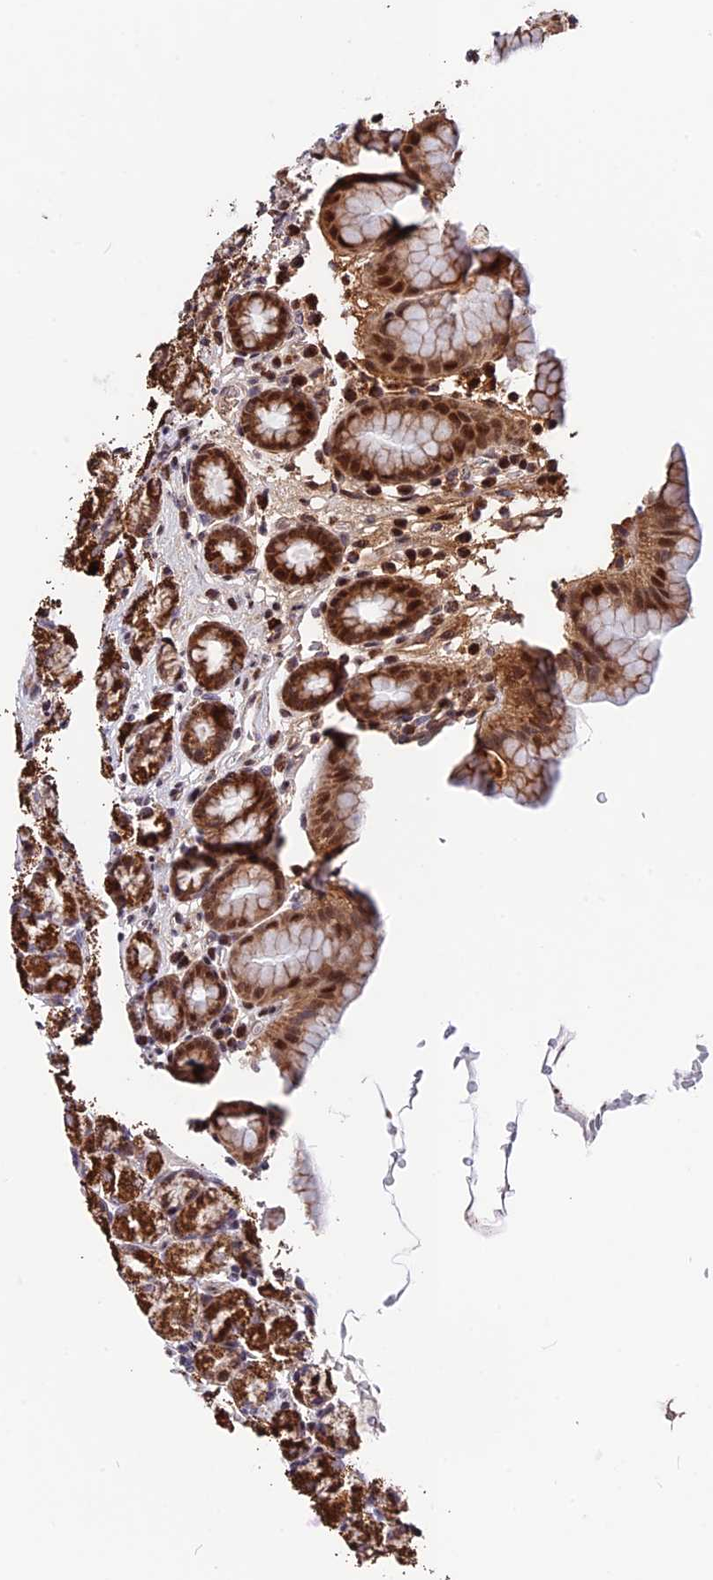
{"staining": {"intensity": "strong", "quantity": ">75%", "location": "cytoplasmic/membranous,nuclear"}, "tissue": "stomach", "cell_type": "Glandular cells", "image_type": "normal", "snomed": [{"axis": "morphology", "description": "Normal tissue, NOS"}, {"axis": "topography", "description": "Stomach, upper"}, {"axis": "topography", "description": "Stomach, lower"}, {"axis": "topography", "description": "Small intestine"}], "caption": "Brown immunohistochemical staining in benign stomach exhibits strong cytoplasmic/membranous,nuclear staining in approximately >75% of glandular cells. (DAB IHC, brown staining for protein, blue staining for nuclei).", "gene": "FAM174C", "patient": {"sex": "male", "age": 68}}